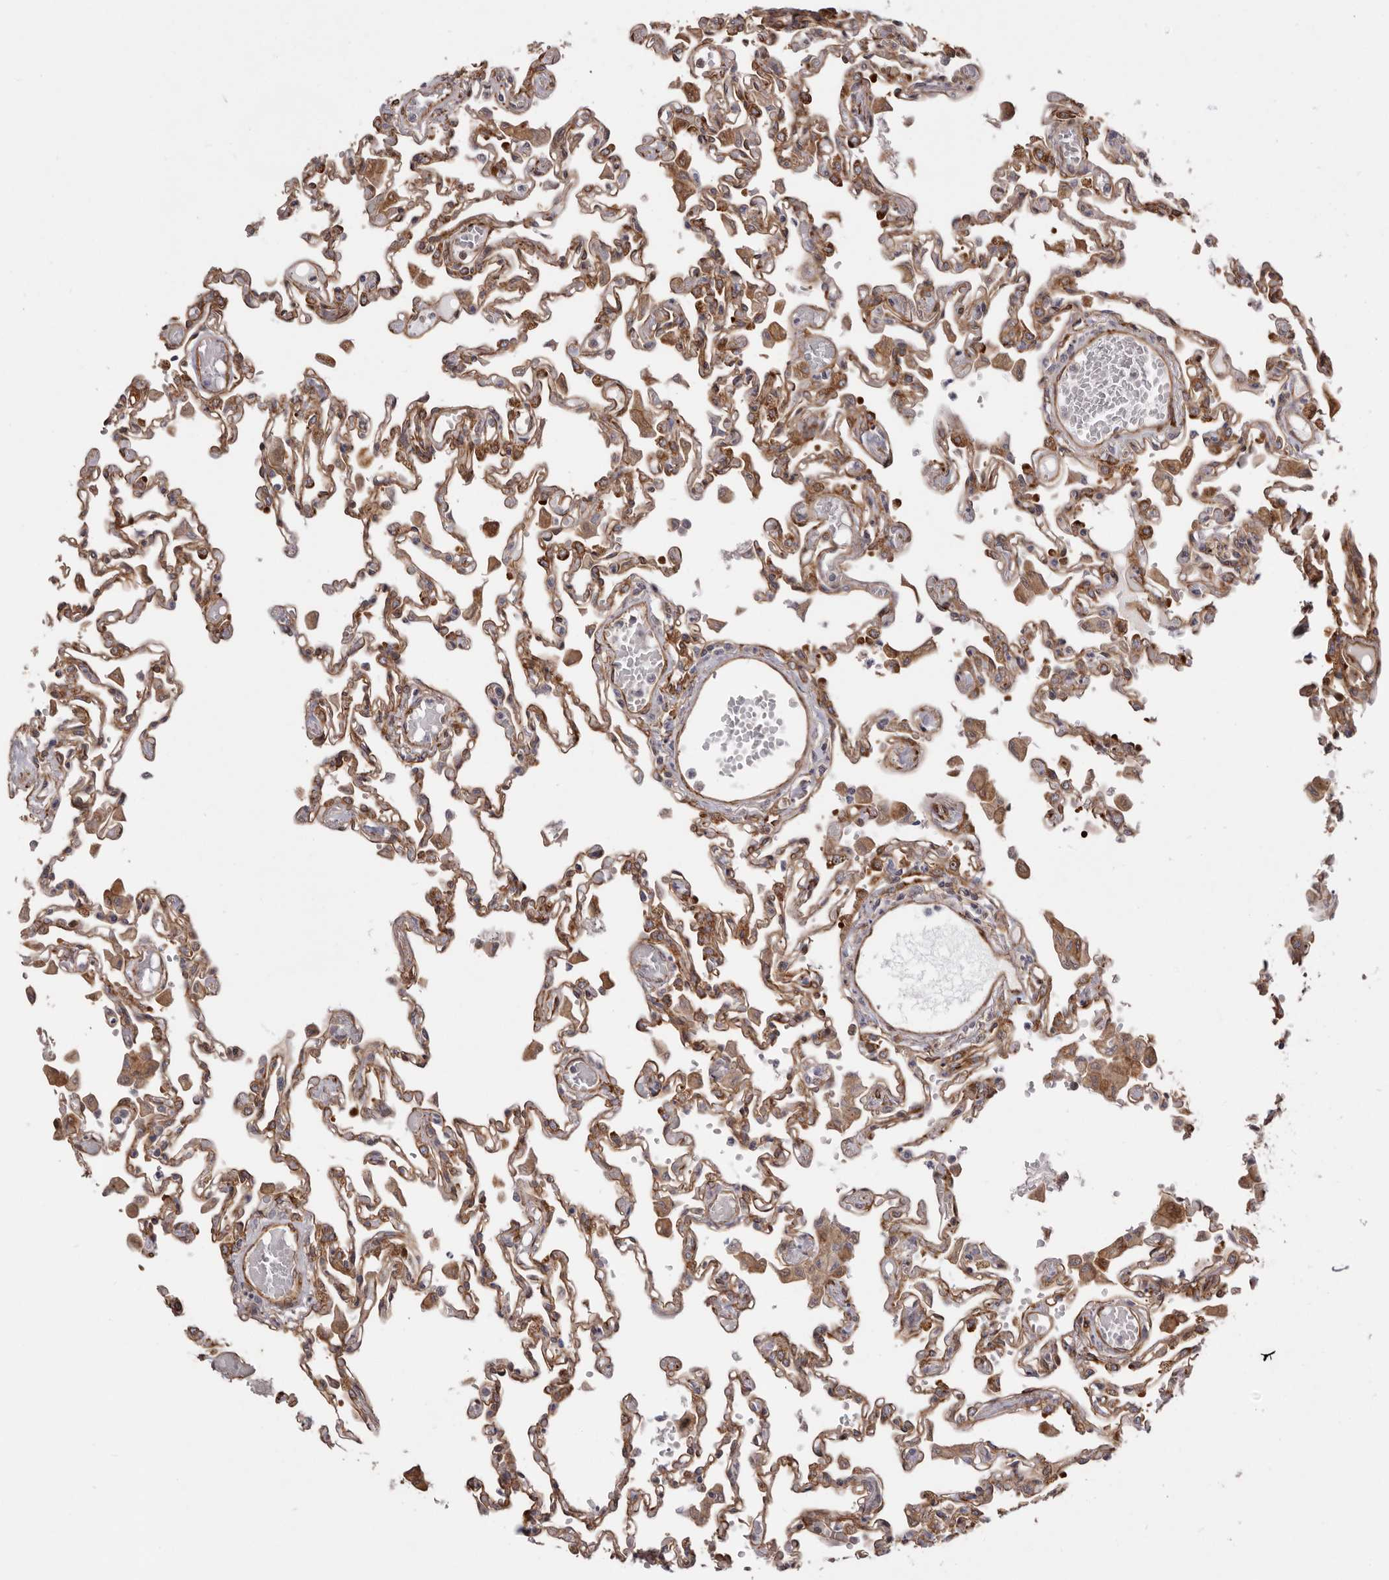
{"staining": {"intensity": "moderate", "quantity": ">75%", "location": "cytoplasmic/membranous"}, "tissue": "lung", "cell_type": "Alveolar cells", "image_type": "normal", "snomed": [{"axis": "morphology", "description": "Normal tissue, NOS"}, {"axis": "topography", "description": "Bronchus"}, {"axis": "topography", "description": "Lung"}], "caption": "Alveolar cells show moderate cytoplasmic/membranous staining in about >75% of cells in normal lung. (DAB = brown stain, brightfield microscopy at high magnification).", "gene": "WDTC1", "patient": {"sex": "female", "age": 49}}